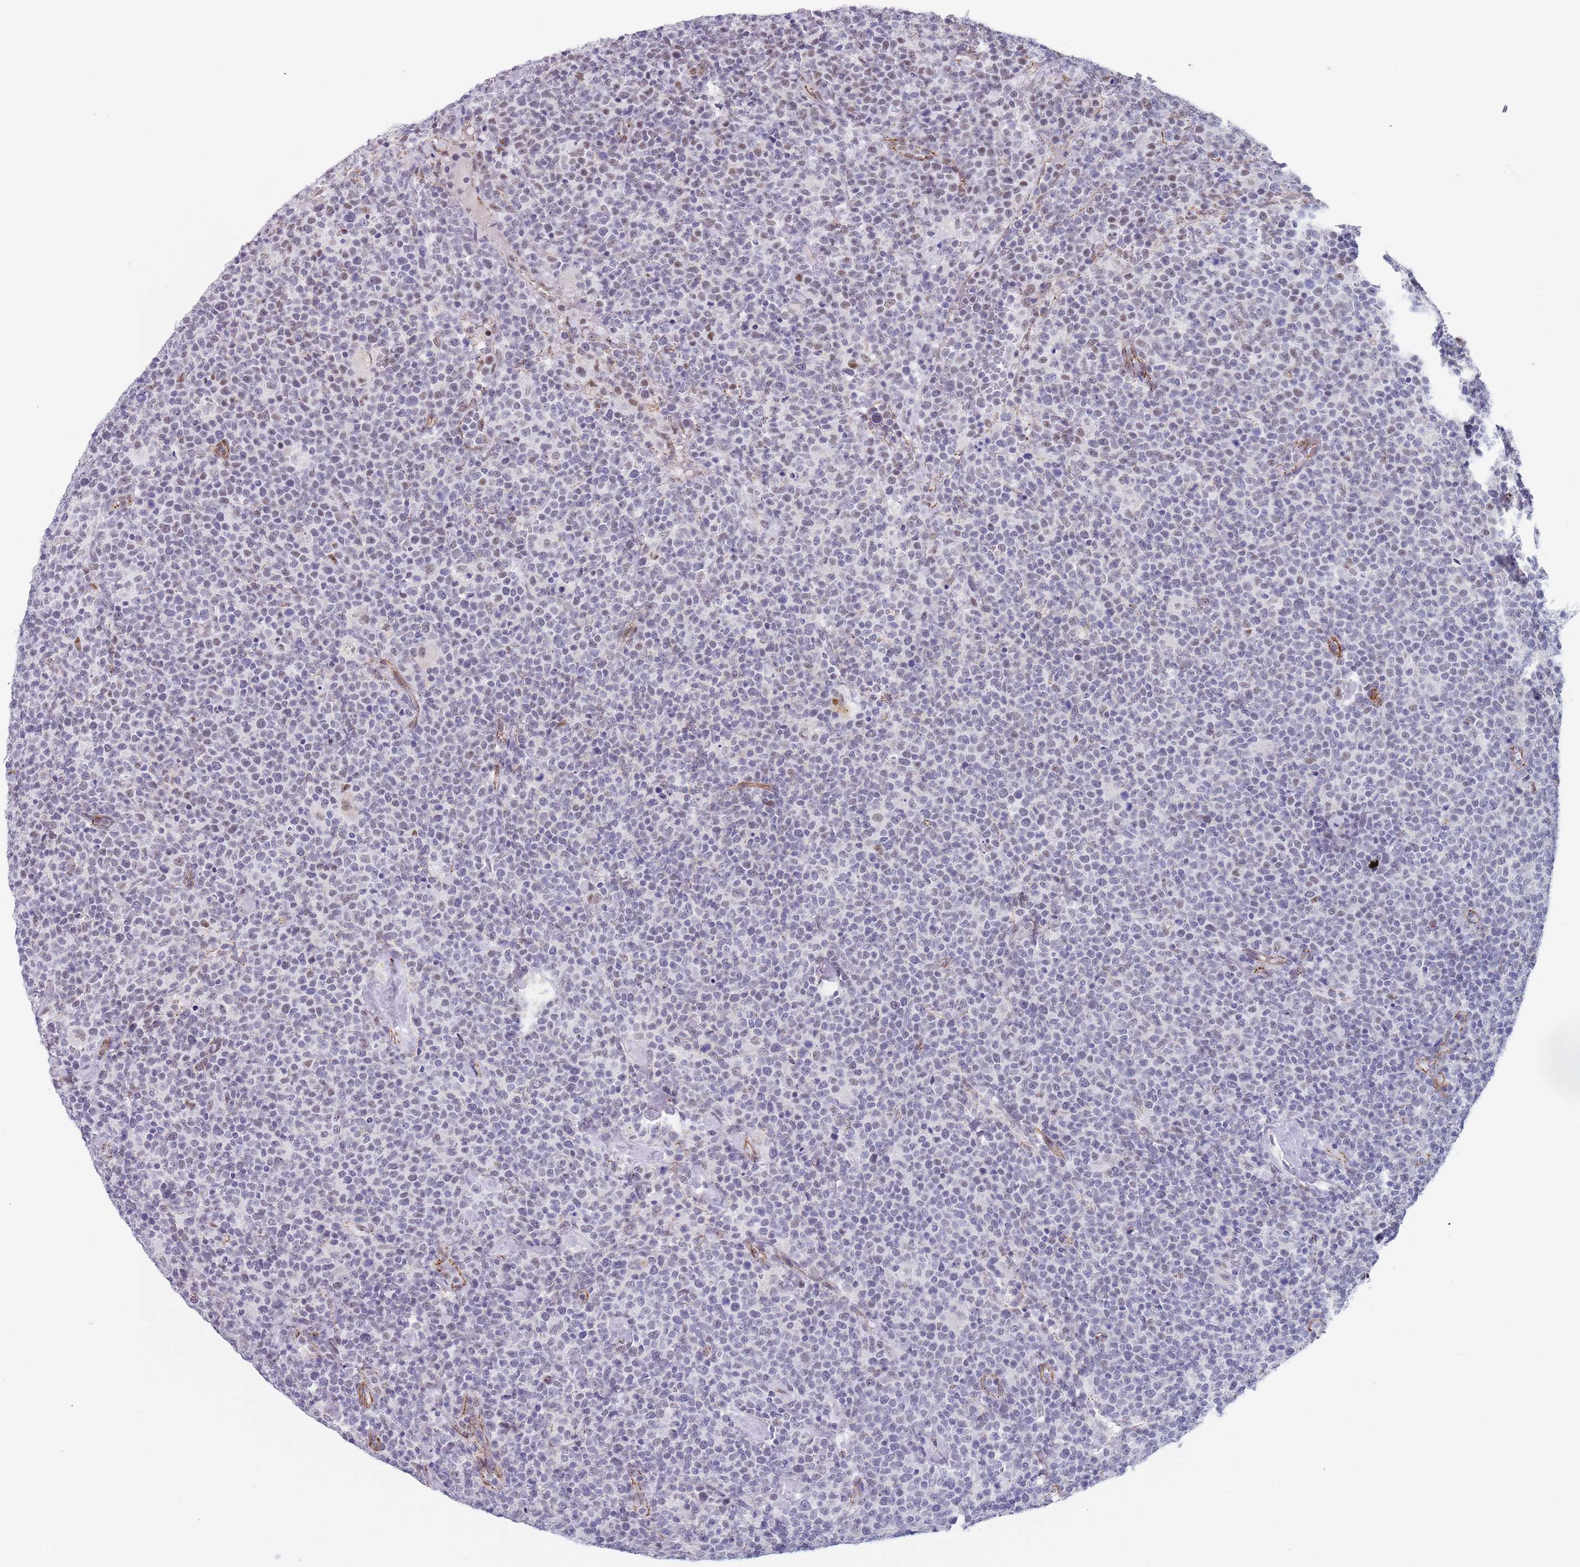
{"staining": {"intensity": "negative", "quantity": "none", "location": "none"}, "tissue": "lymphoma", "cell_type": "Tumor cells", "image_type": "cancer", "snomed": [{"axis": "morphology", "description": "Malignant lymphoma, non-Hodgkin's type, High grade"}, {"axis": "topography", "description": "Lymph node"}], "caption": "Immunohistochemistry (IHC) of human lymphoma shows no staining in tumor cells. (Brightfield microscopy of DAB immunohistochemistry at high magnification).", "gene": "OR5A2", "patient": {"sex": "male", "age": 61}}